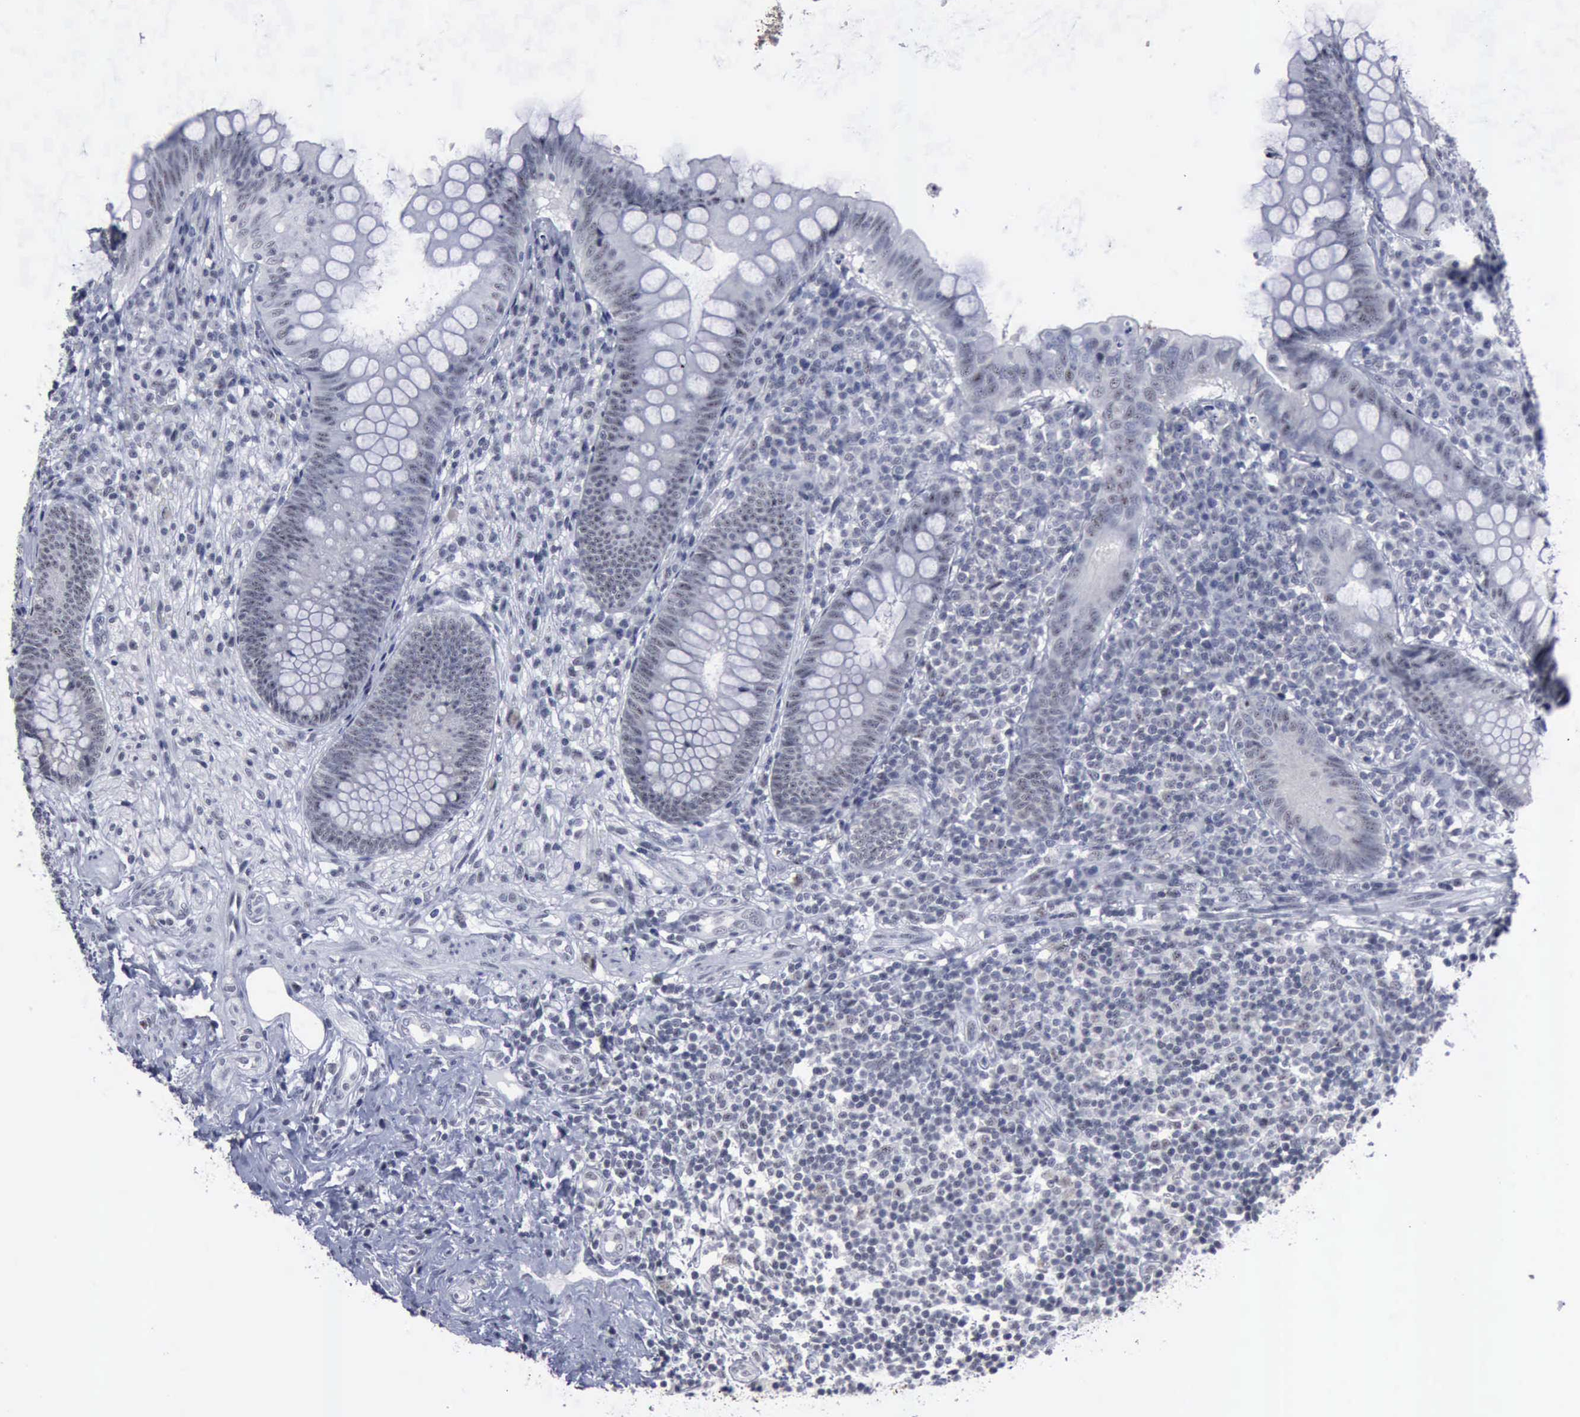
{"staining": {"intensity": "negative", "quantity": "none", "location": "none"}, "tissue": "appendix", "cell_type": "Glandular cells", "image_type": "normal", "snomed": [{"axis": "morphology", "description": "Normal tissue, NOS"}, {"axis": "topography", "description": "Appendix"}], "caption": "The immunohistochemistry micrograph has no significant expression in glandular cells of appendix.", "gene": "BRD1", "patient": {"sex": "female", "age": 66}}